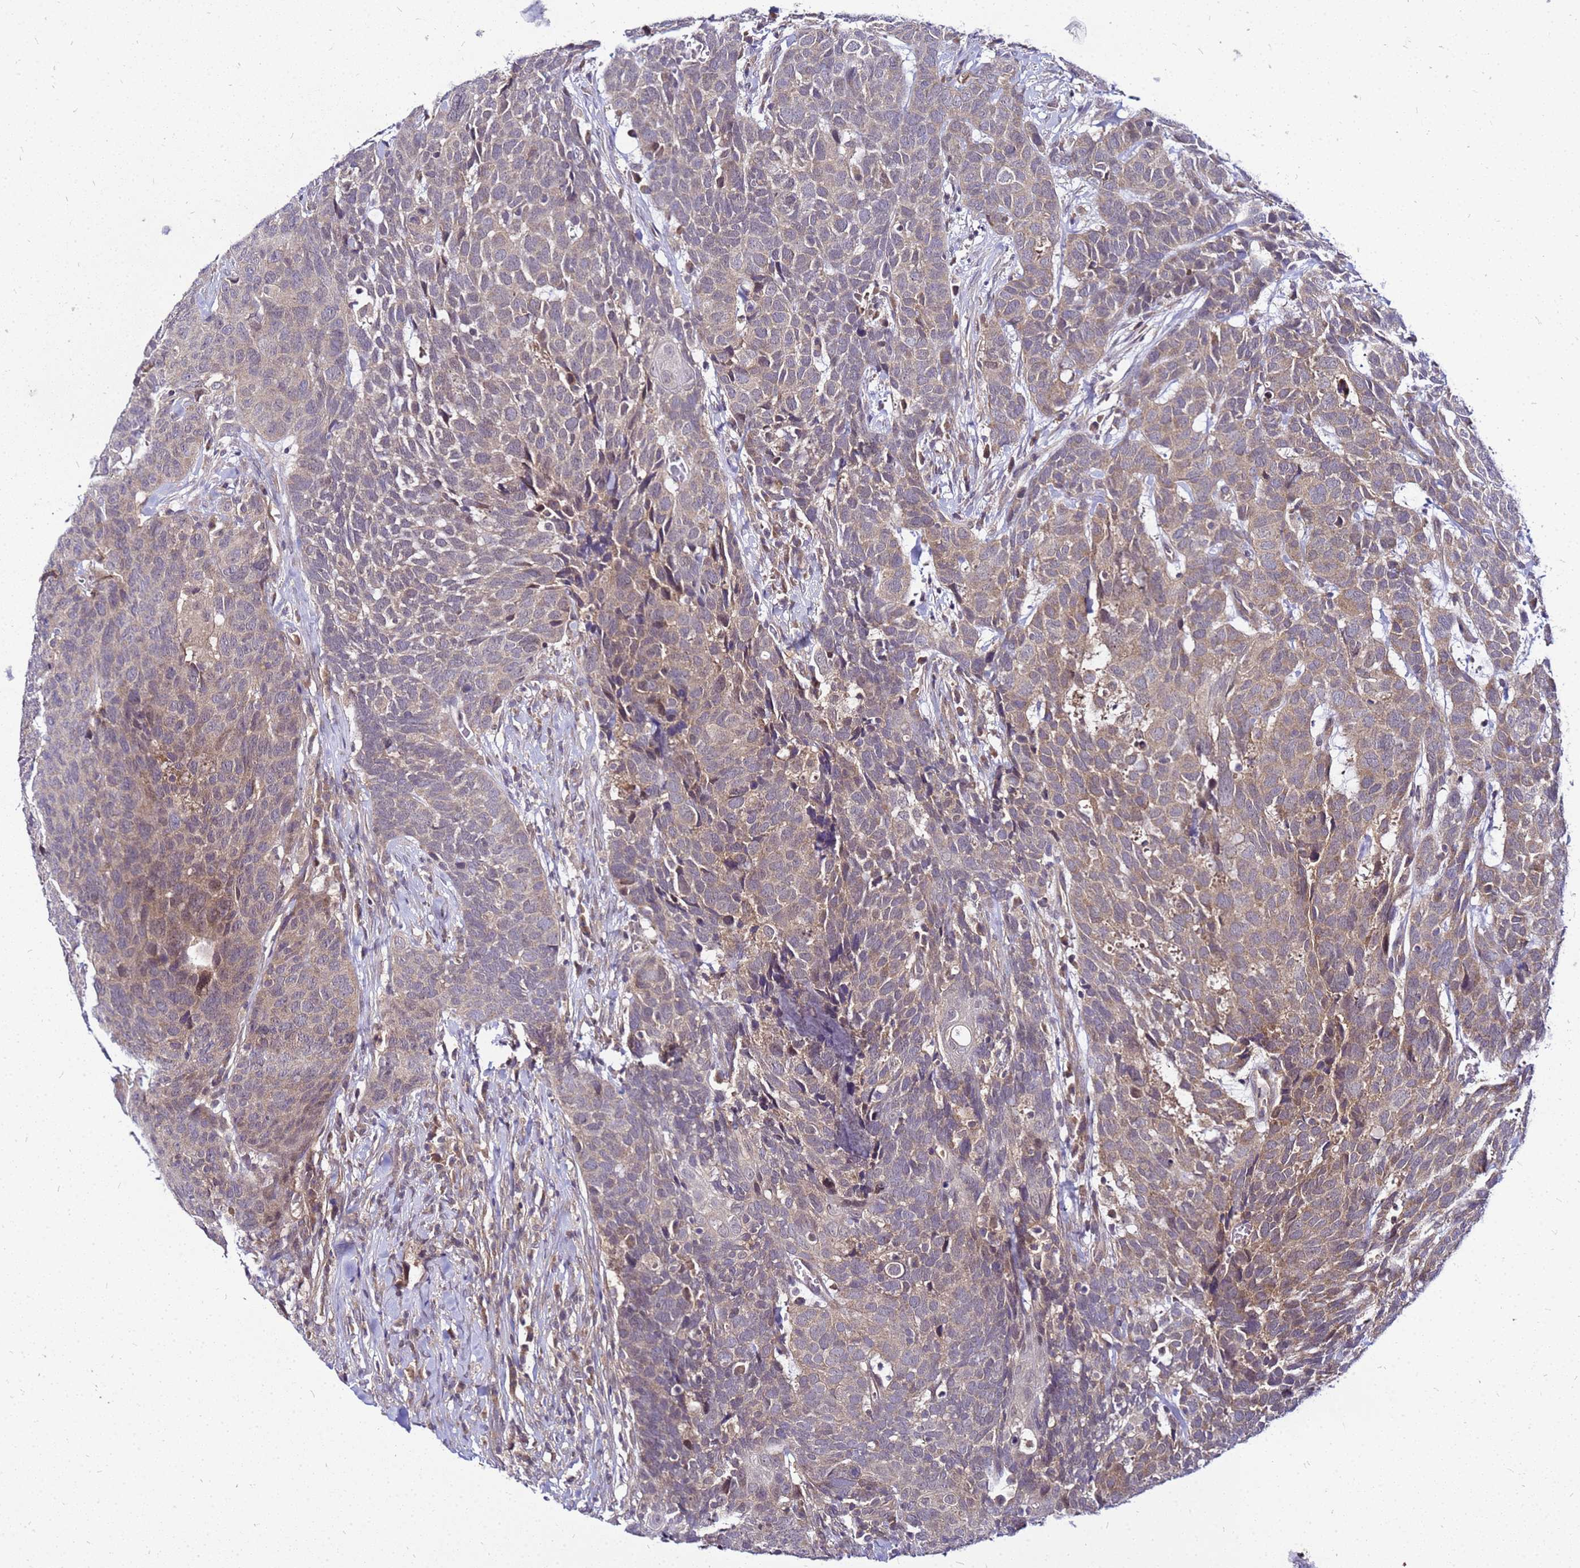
{"staining": {"intensity": "weak", "quantity": "25%-75%", "location": "cytoplasmic/membranous"}, "tissue": "head and neck cancer", "cell_type": "Tumor cells", "image_type": "cancer", "snomed": [{"axis": "morphology", "description": "Squamous cell carcinoma, NOS"}, {"axis": "topography", "description": "Head-Neck"}], "caption": "Immunohistochemical staining of head and neck cancer (squamous cell carcinoma) displays weak cytoplasmic/membranous protein positivity in about 25%-75% of tumor cells.", "gene": "SAT1", "patient": {"sex": "male", "age": 66}}